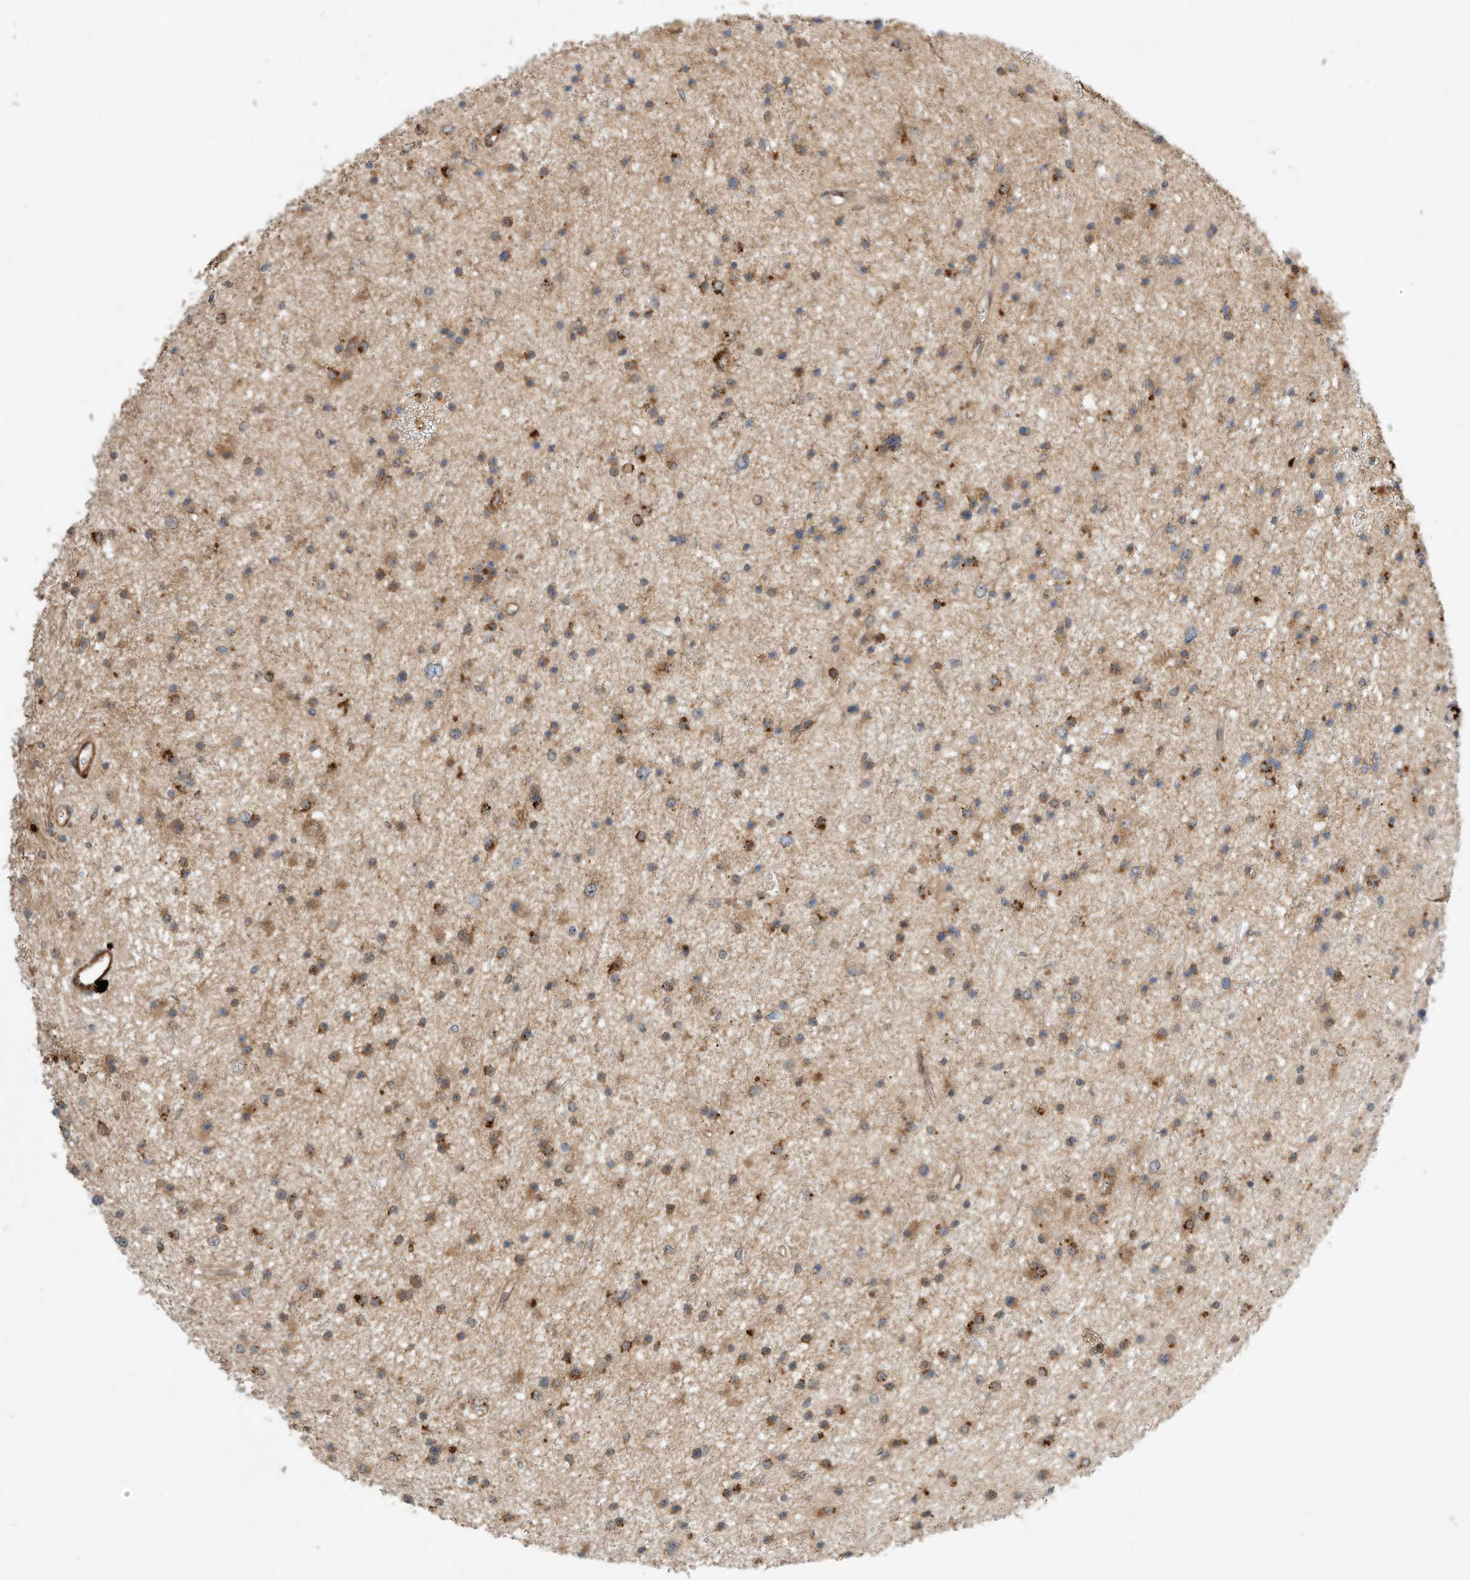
{"staining": {"intensity": "strong", "quantity": "25%-75%", "location": "cytoplasmic/membranous"}, "tissue": "glioma", "cell_type": "Tumor cells", "image_type": "cancer", "snomed": [{"axis": "morphology", "description": "Glioma, malignant, Low grade"}, {"axis": "topography", "description": "Cerebral cortex"}], "caption": "Strong cytoplasmic/membranous expression for a protein is present in about 25%-75% of tumor cells of malignant glioma (low-grade) using immunohistochemistry (IHC).", "gene": "CPAMD8", "patient": {"sex": "female", "age": 39}}